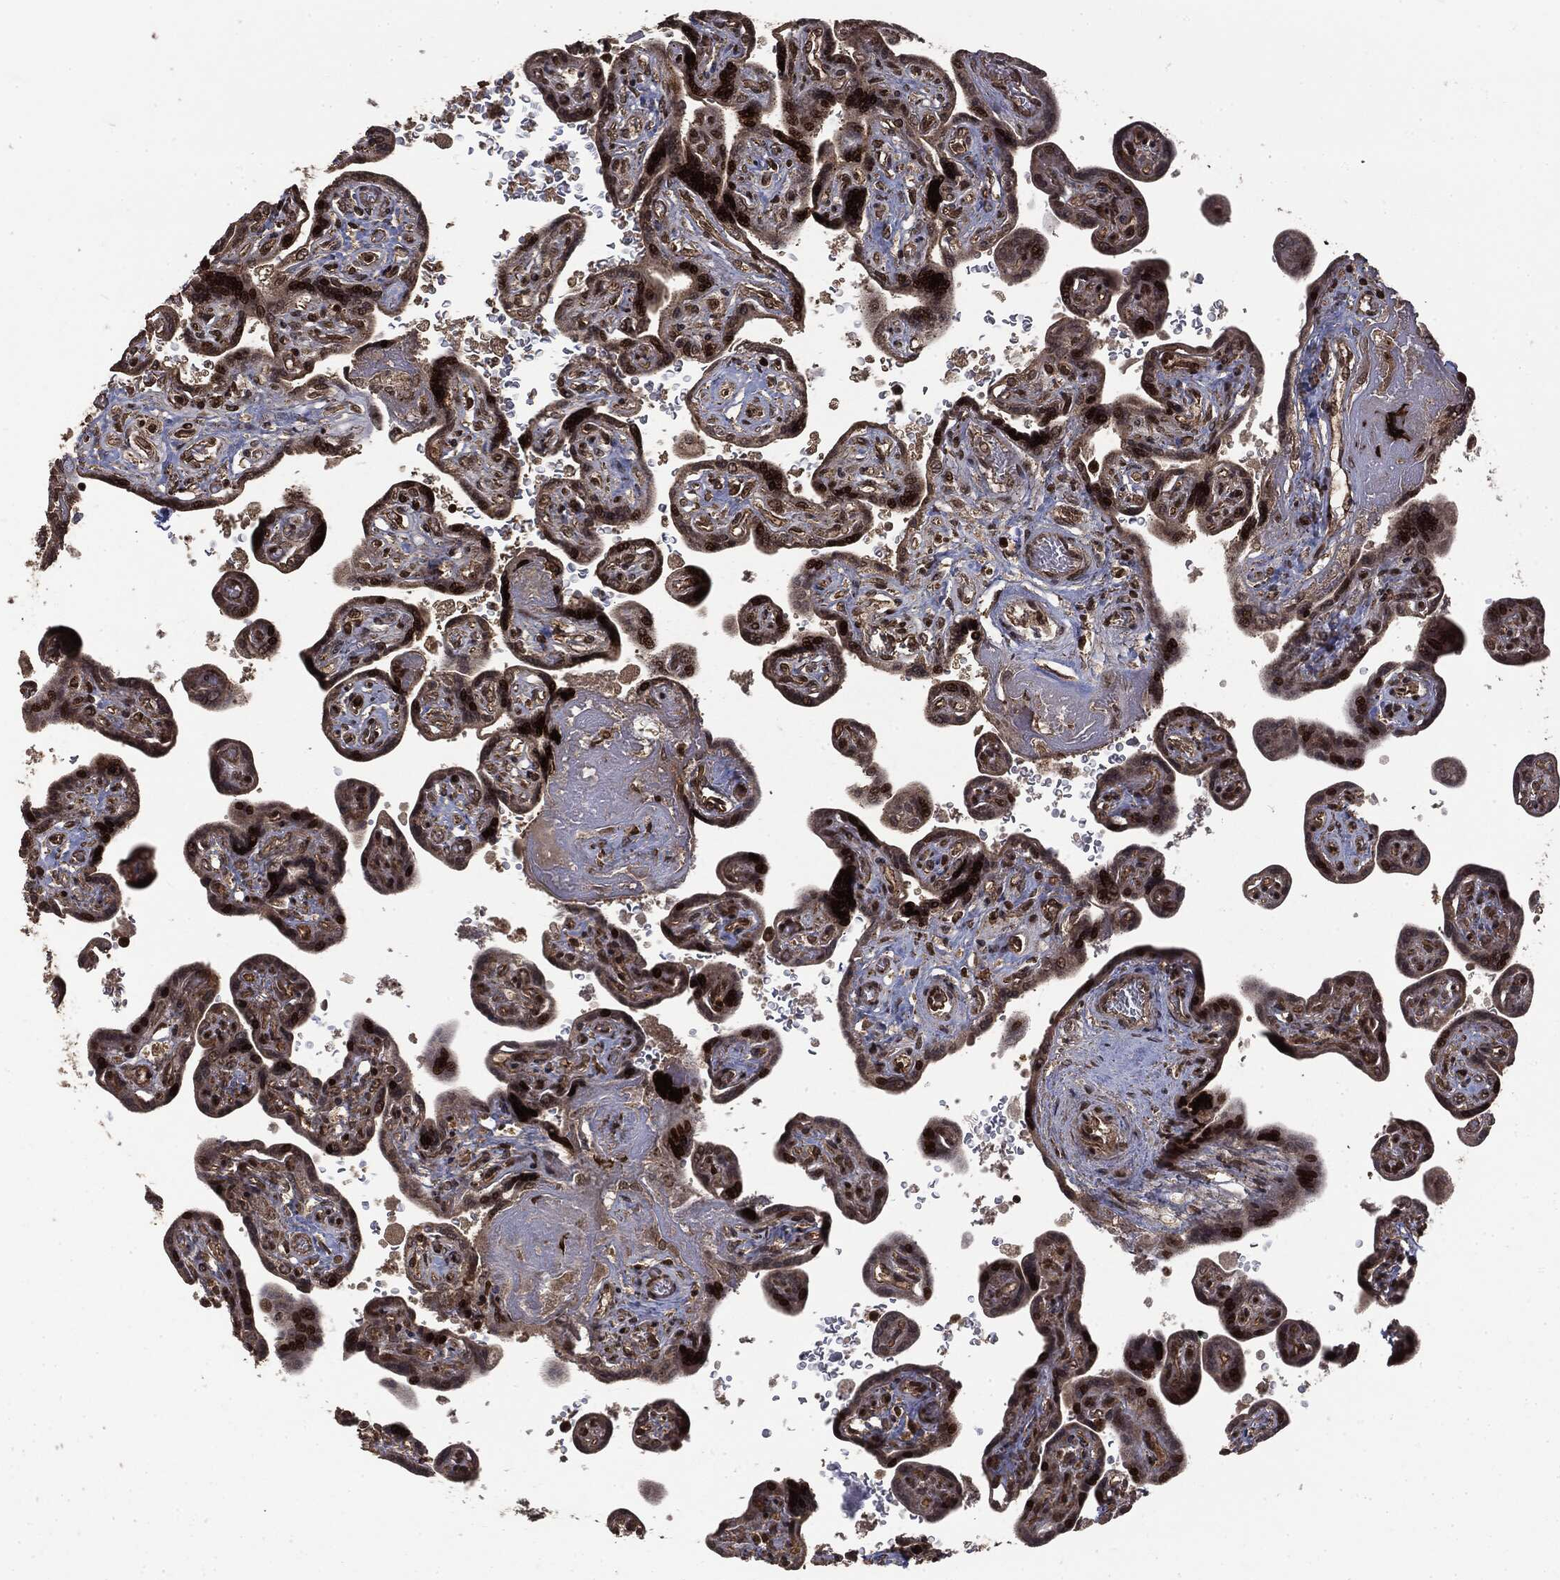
{"staining": {"intensity": "strong", "quantity": ">75%", "location": "nuclear"}, "tissue": "placenta", "cell_type": "Decidual cells", "image_type": "normal", "snomed": [{"axis": "morphology", "description": "Normal tissue, NOS"}, {"axis": "topography", "description": "Placenta"}], "caption": "Normal placenta exhibits strong nuclear staining in approximately >75% of decidual cells.", "gene": "CTDP1", "patient": {"sex": "female", "age": 32}}